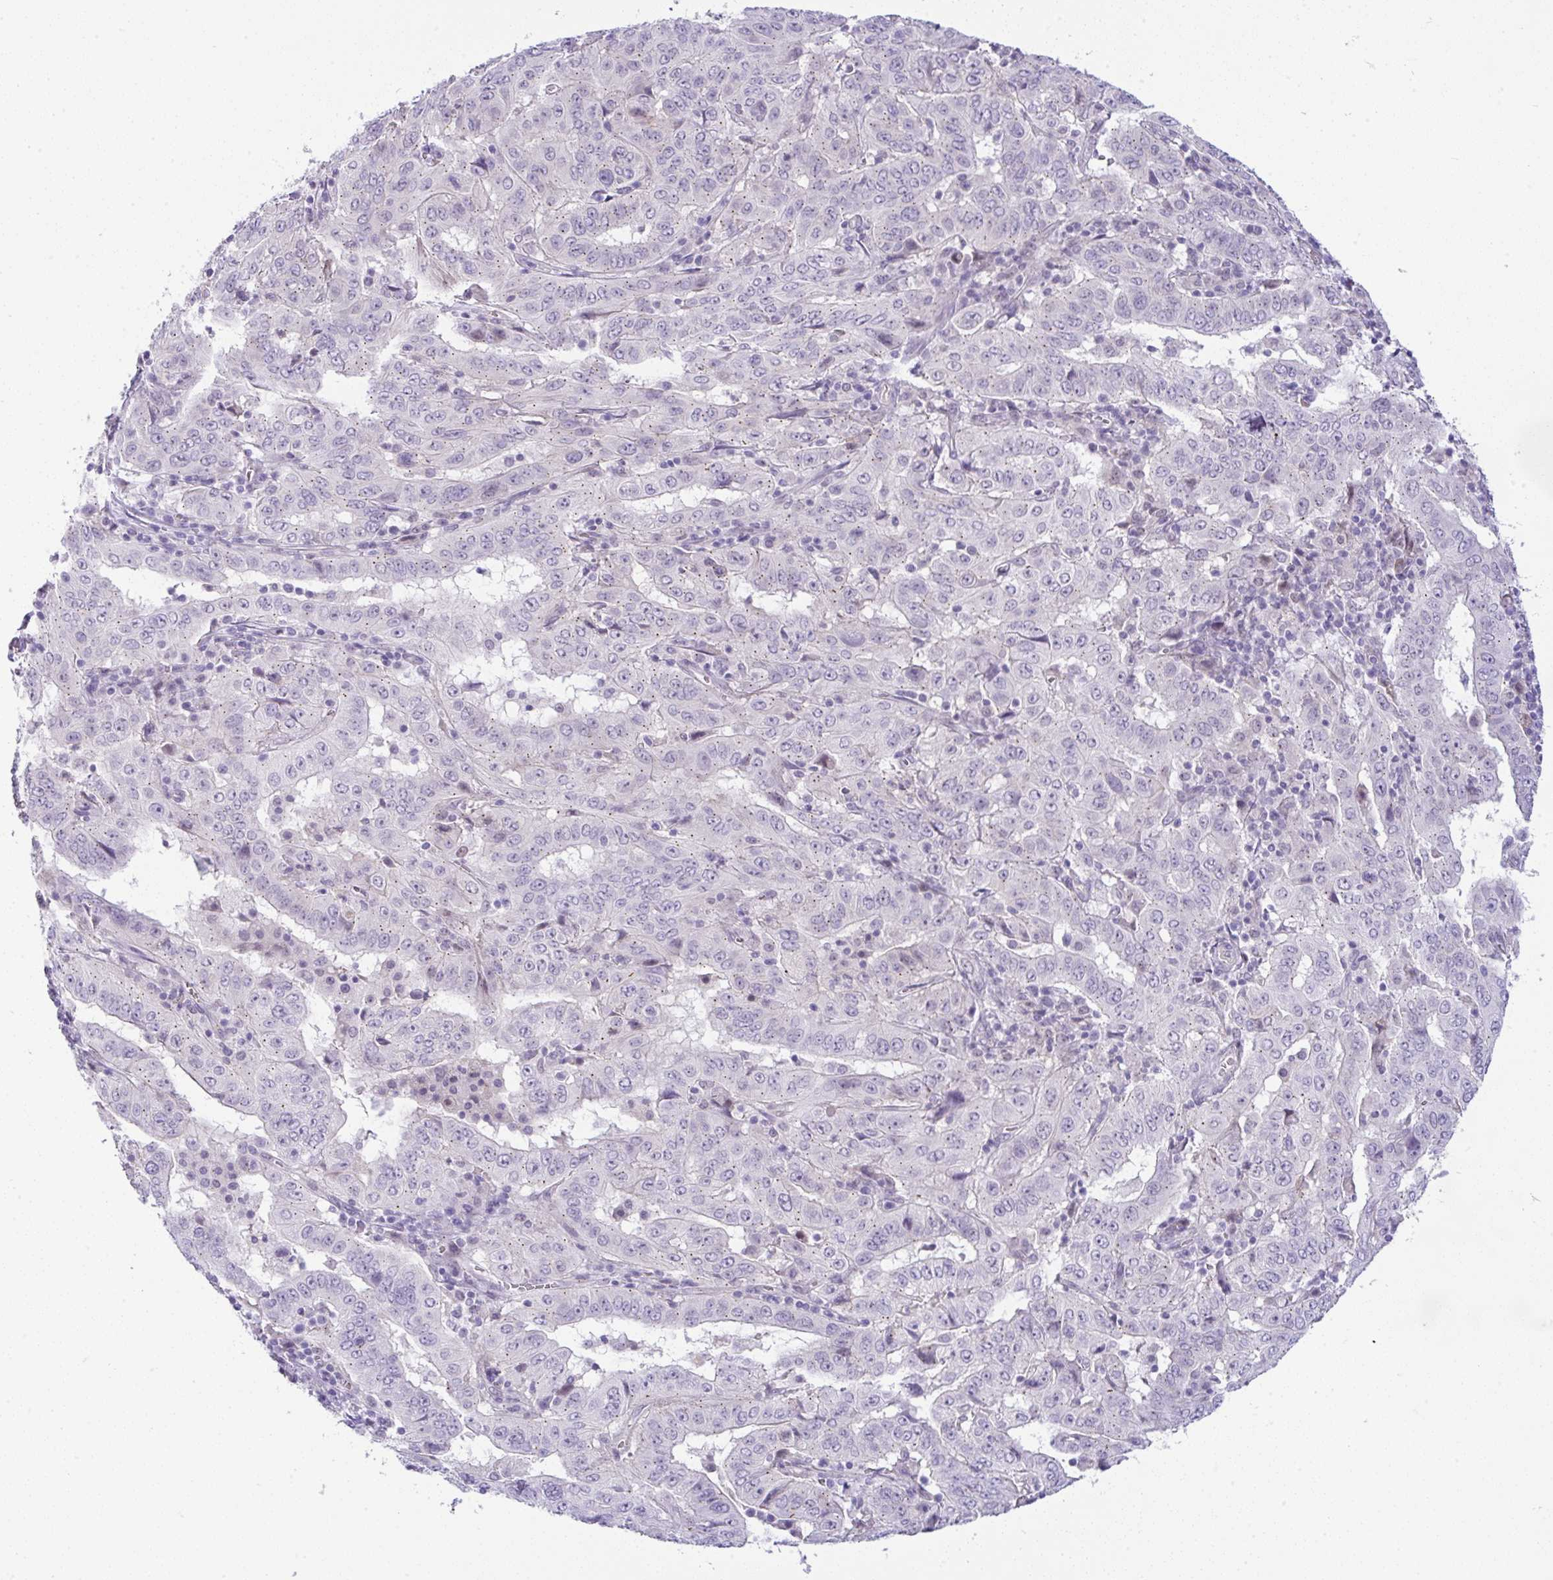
{"staining": {"intensity": "negative", "quantity": "none", "location": "none"}, "tissue": "pancreatic cancer", "cell_type": "Tumor cells", "image_type": "cancer", "snomed": [{"axis": "morphology", "description": "Adenocarcinoma, NOS"}, {"axis": "topography", "description": "Pancreas"}], "caption": "Protein analysis of pancreatic cancer demonstrates no significant staining in tumor cells.", "gene": "FAM177A1", "patient": {"sex": "male", "age": 63}}